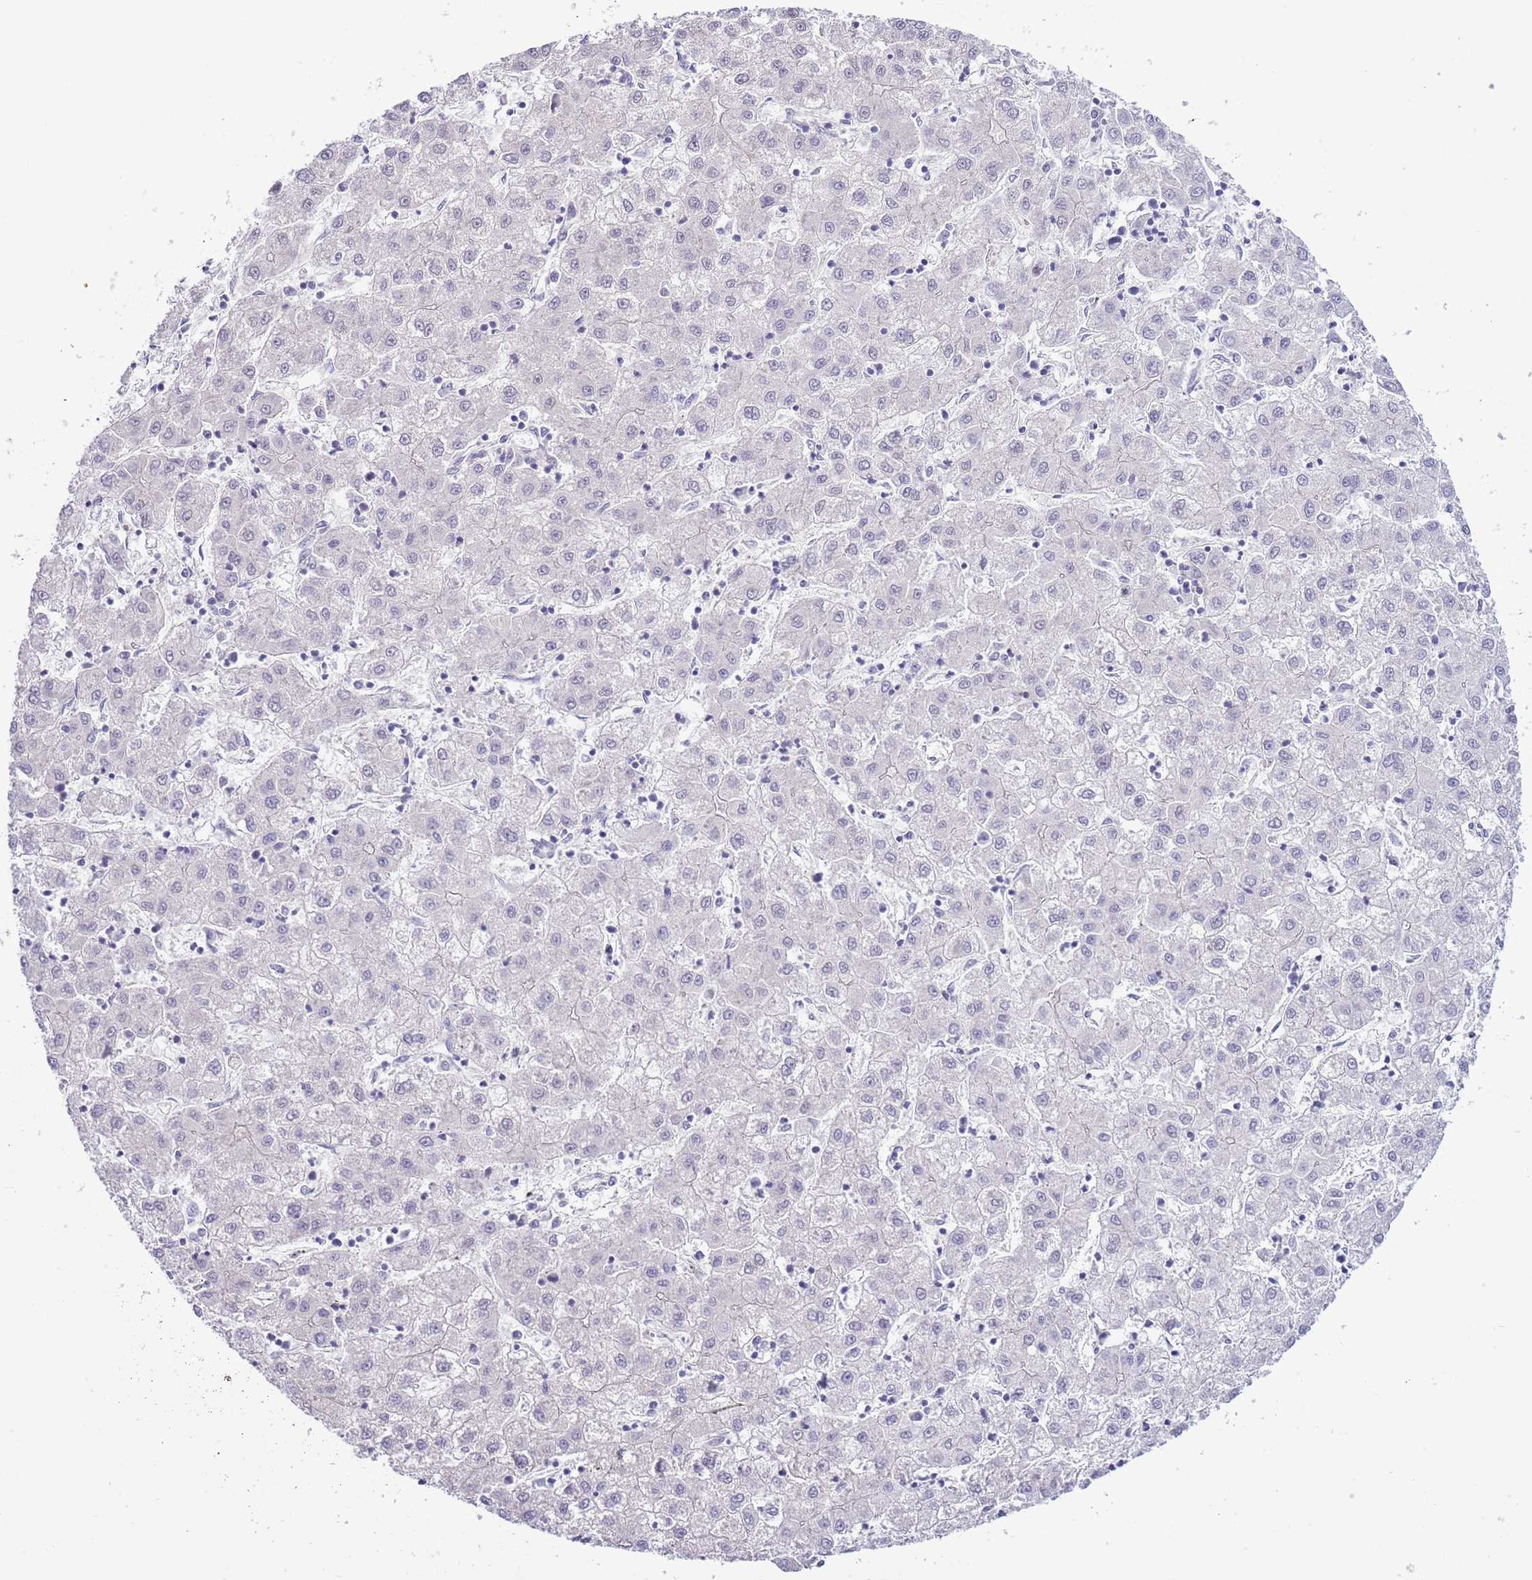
{"staining": {"intensity": "negative", "quantity": "none", "location": "none"}, "tissue": "liver cancer", "cell_type": "Tumor cells", "image_type": "cancer", "snomed": [{"axis": "morphology", "description": "Carcinoma, Hepatocellular, NOS"}, {"axis": "topography", "description": "Liver"}], "caption": "Immunohistochemistry of human liver cancer exhibits no positivity in tumor cells.", "gene": "FBRSL1", "patient": {"sex": "male", "age": 72}}